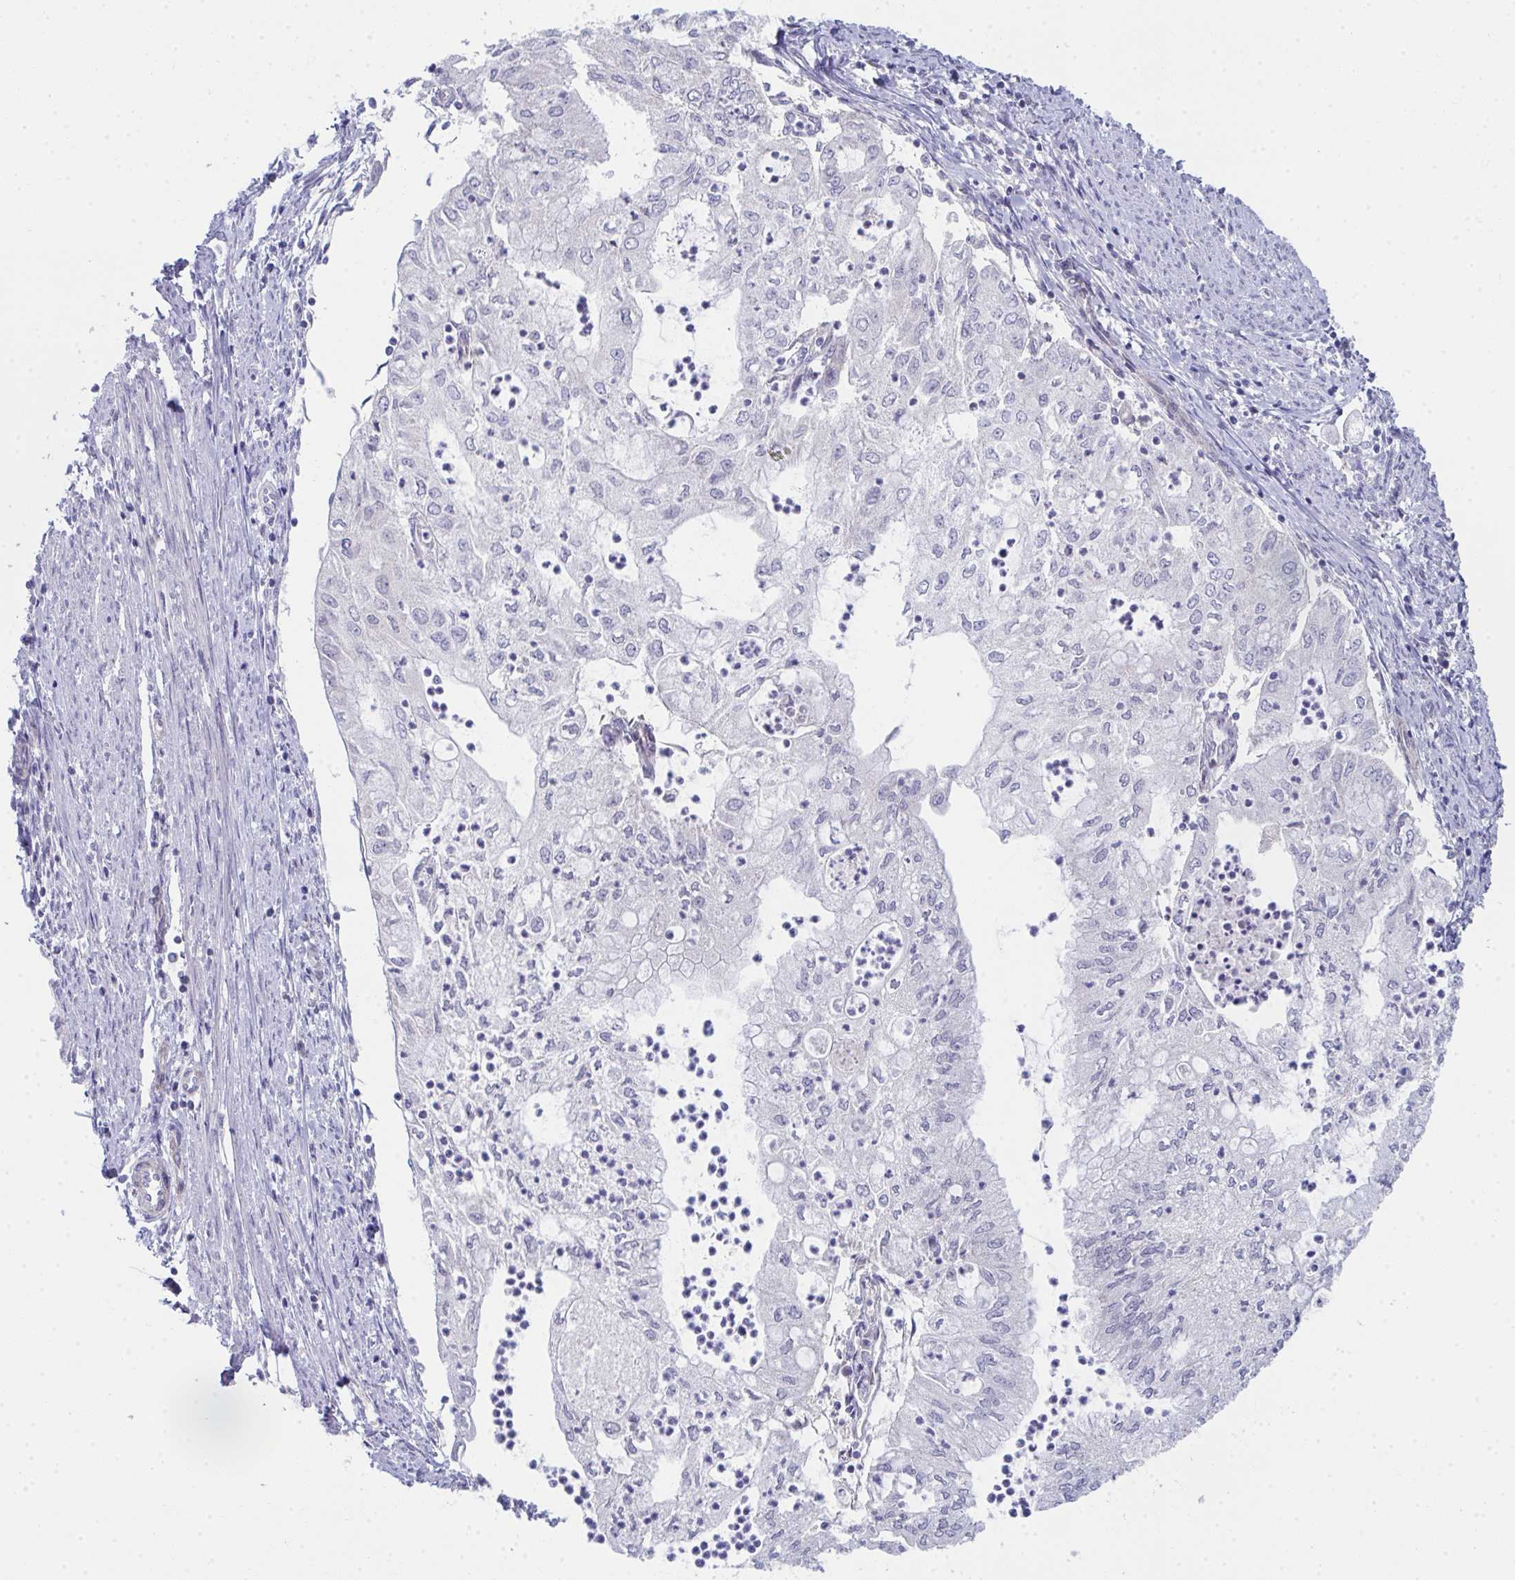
{"staining": {"intensity": "negative", "quantity": "none", "location": "none"}, "tissue": "endometrial cancer", "cell_type": "Tumor cells", "image_type": "cancer", "snomed": [{"axis": "morphology", "description": "Adenocarcinoma, NOS"}, {"axis": "topography", "description": "Endometrium"}], "caption": "Adenocarcinoma (endometrial) stained for a protein using IHC demonstrates no positivity tumor cells.", "gene": "VWDE", "patient": {"sex": "female", "age": 75}}